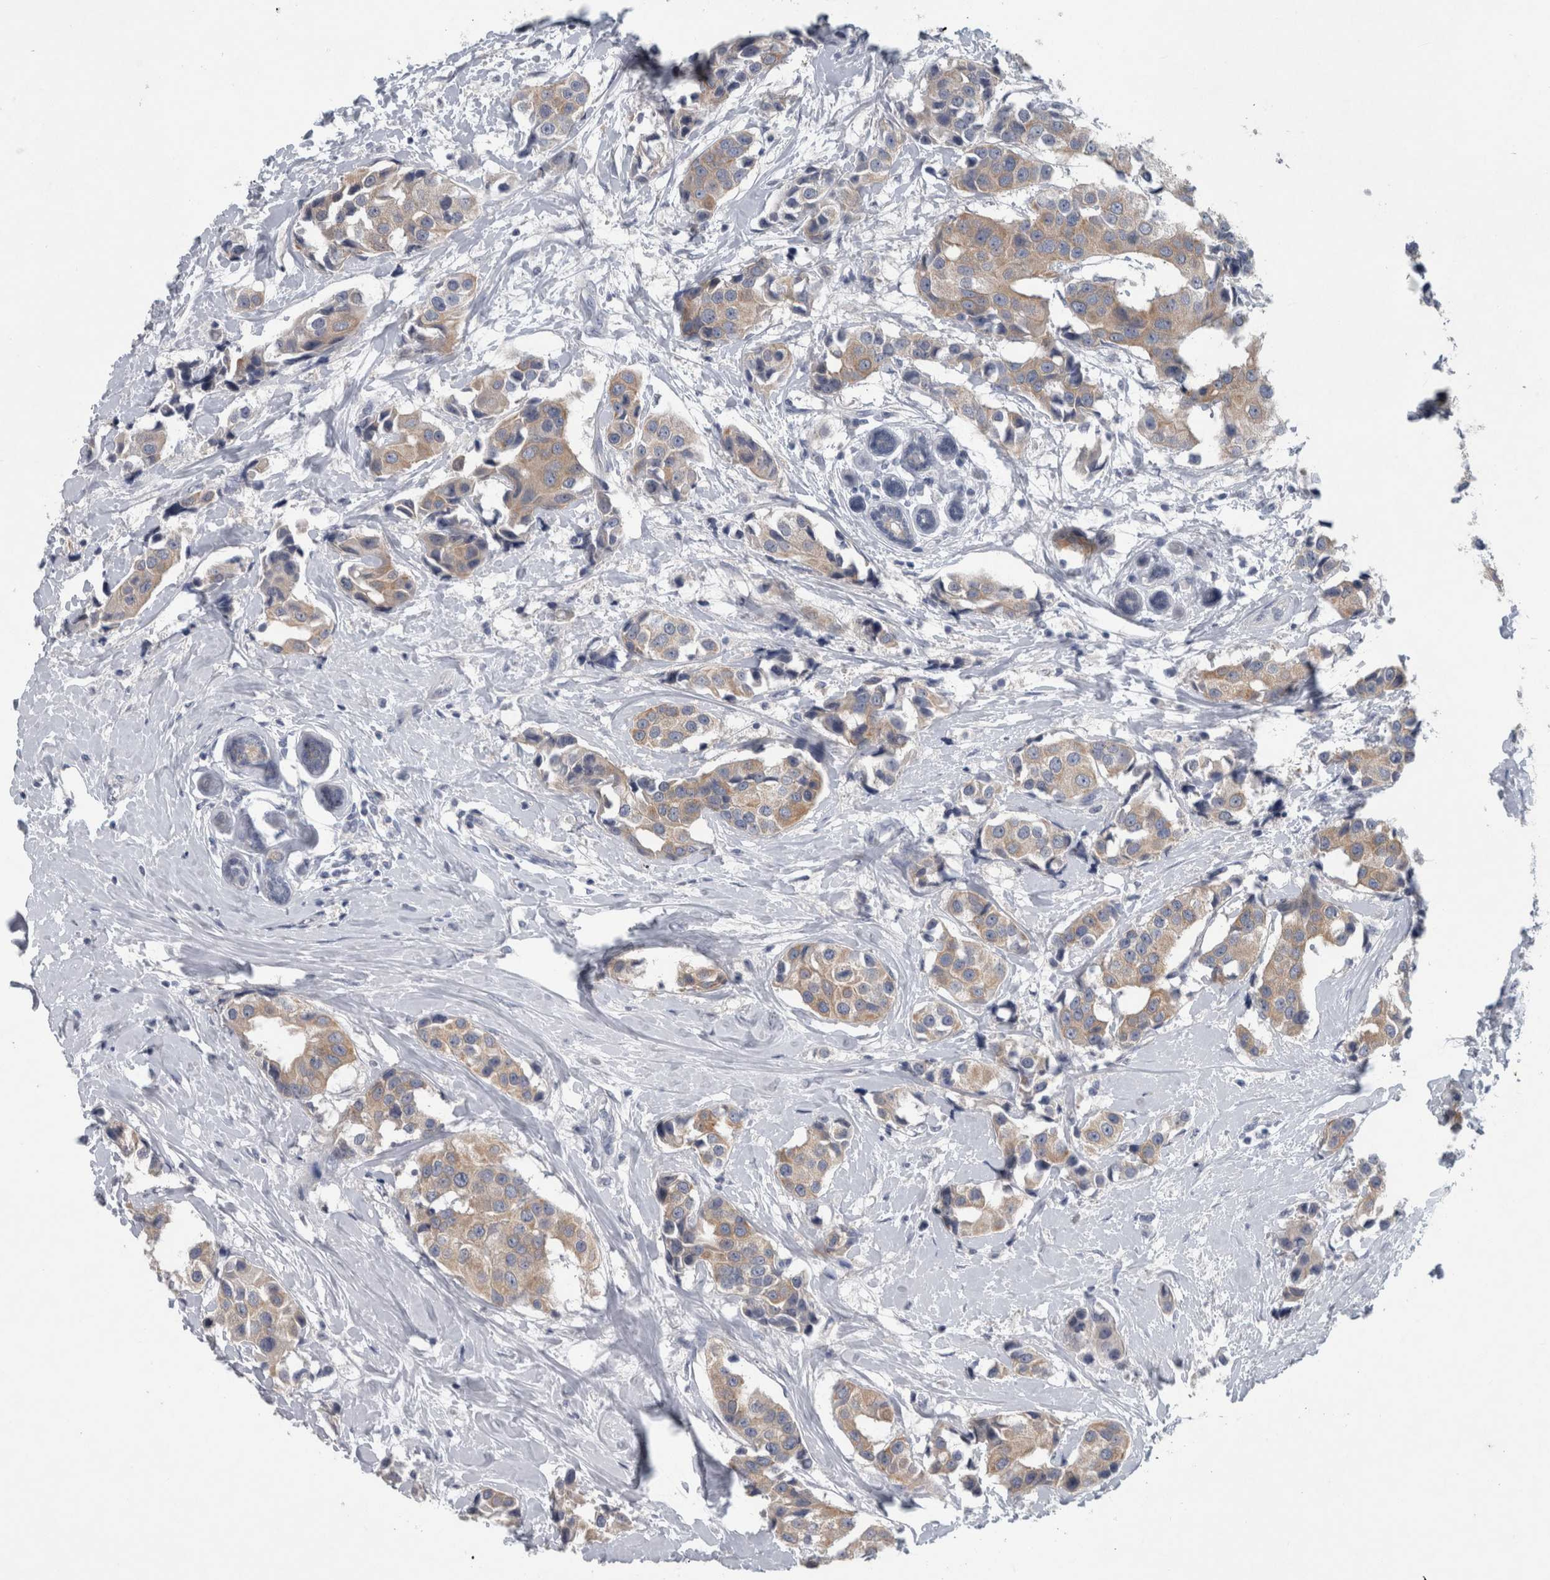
{"staining": {"intensity": "weak", "quantity": ">75%", "location": "cytoplasmic/membranous"}, "tissue": "breast cancer", "cell_type": "Tumor cells", "image_type": "cancer", "snomed": [{"axis": "morphology", "description": "Normal tissue, NOS"}, {"axis": "morphology", "description": "Duct carcinoma"}, {"axis": "topography", "description": "Breast"}], "caption": "There is low levels of weak cytoplasmic/membranous positivity in tumor cells of breast cancer (invasive ductal carcinoma), as demonstrated by immunohistochemical staining (brown color).", "gene": "FAM83H", "patient": {"sex": "female", "age": 39}}